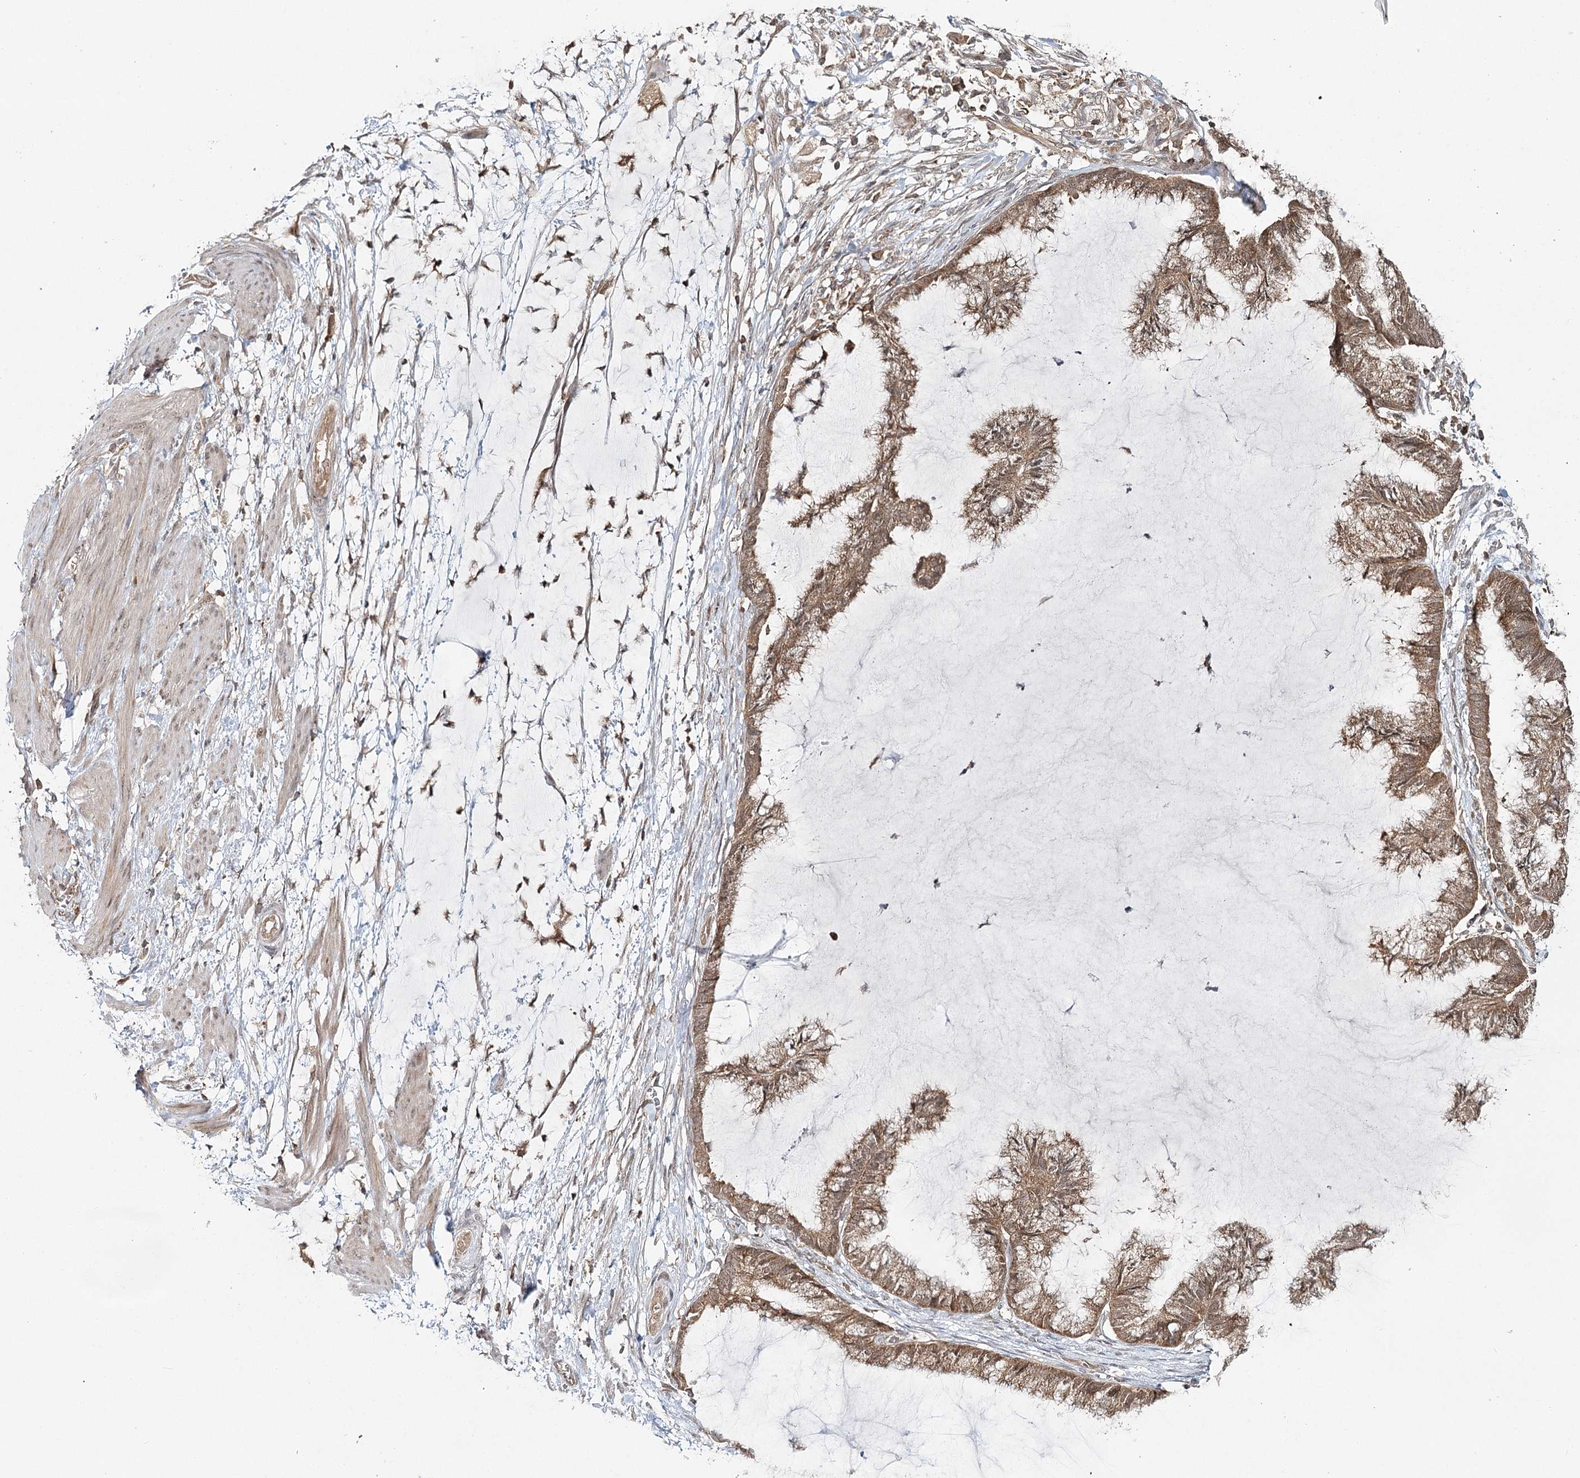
{"staining": {"intensity": "moderate", "quantity": ">75%", "location": "cytoplasmic/membranous"}, "tissue": "endometrial cancer", "cell_type": "Tumor cells", "image_type": "cancer", "snomed": [{"axis": "morphology", "description": "Adenocarcinoma, NOS"}, {"axis": "topography", "description": "Endometrium"}], "caption": "Immunohistochemical staining of endometrial cancer demonstrates moderate cytoplasmic/membranous protein positivity in approximately >75% of tumor cells.", "gene": "FAM120B", "patient": {"sex": "female", "age": 86}}